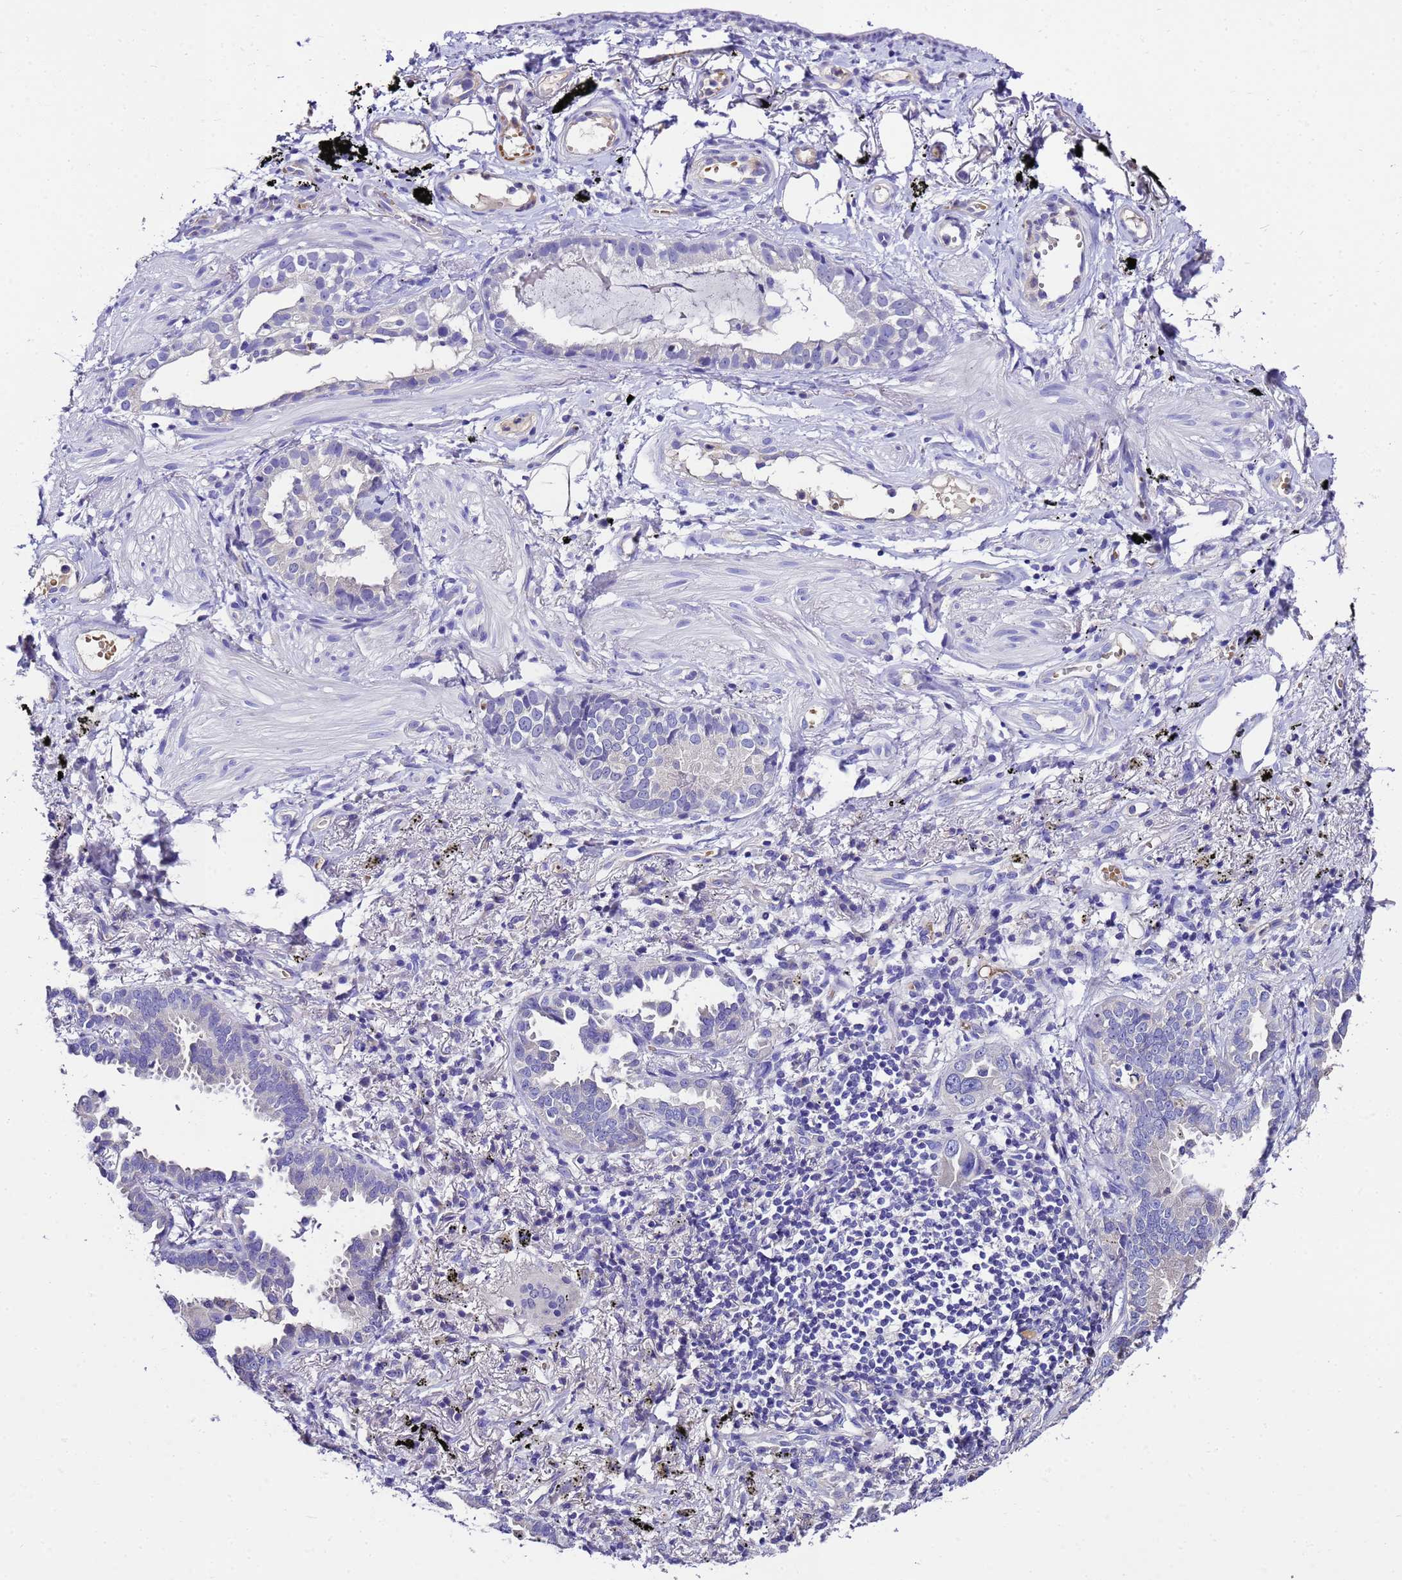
{"staining": {"intensity": "negative", "quantity": "none", "location": "none"}, "tissue": "lung cancer", "cell_type": "Tumor cells", "image_type": "cancer", "snomed": [{"axis": "morphology", "description": "Adenocarcinoma, NOS"}, {"axis": "topography", "description": "Lung"}], "caption": "Protein analysis of adenocarcinoma (lung) demonstrates no significant expression in tumor cells. The staining was performed using DAB (3,3'-diaminobenzidine) to visualize the protein expression in brown, while the nuclei were stained in blue with hematoxylin (Magnification: 20x).", "gene": "UGT2A1", "patient": {"sex": "male", "age": 67}}